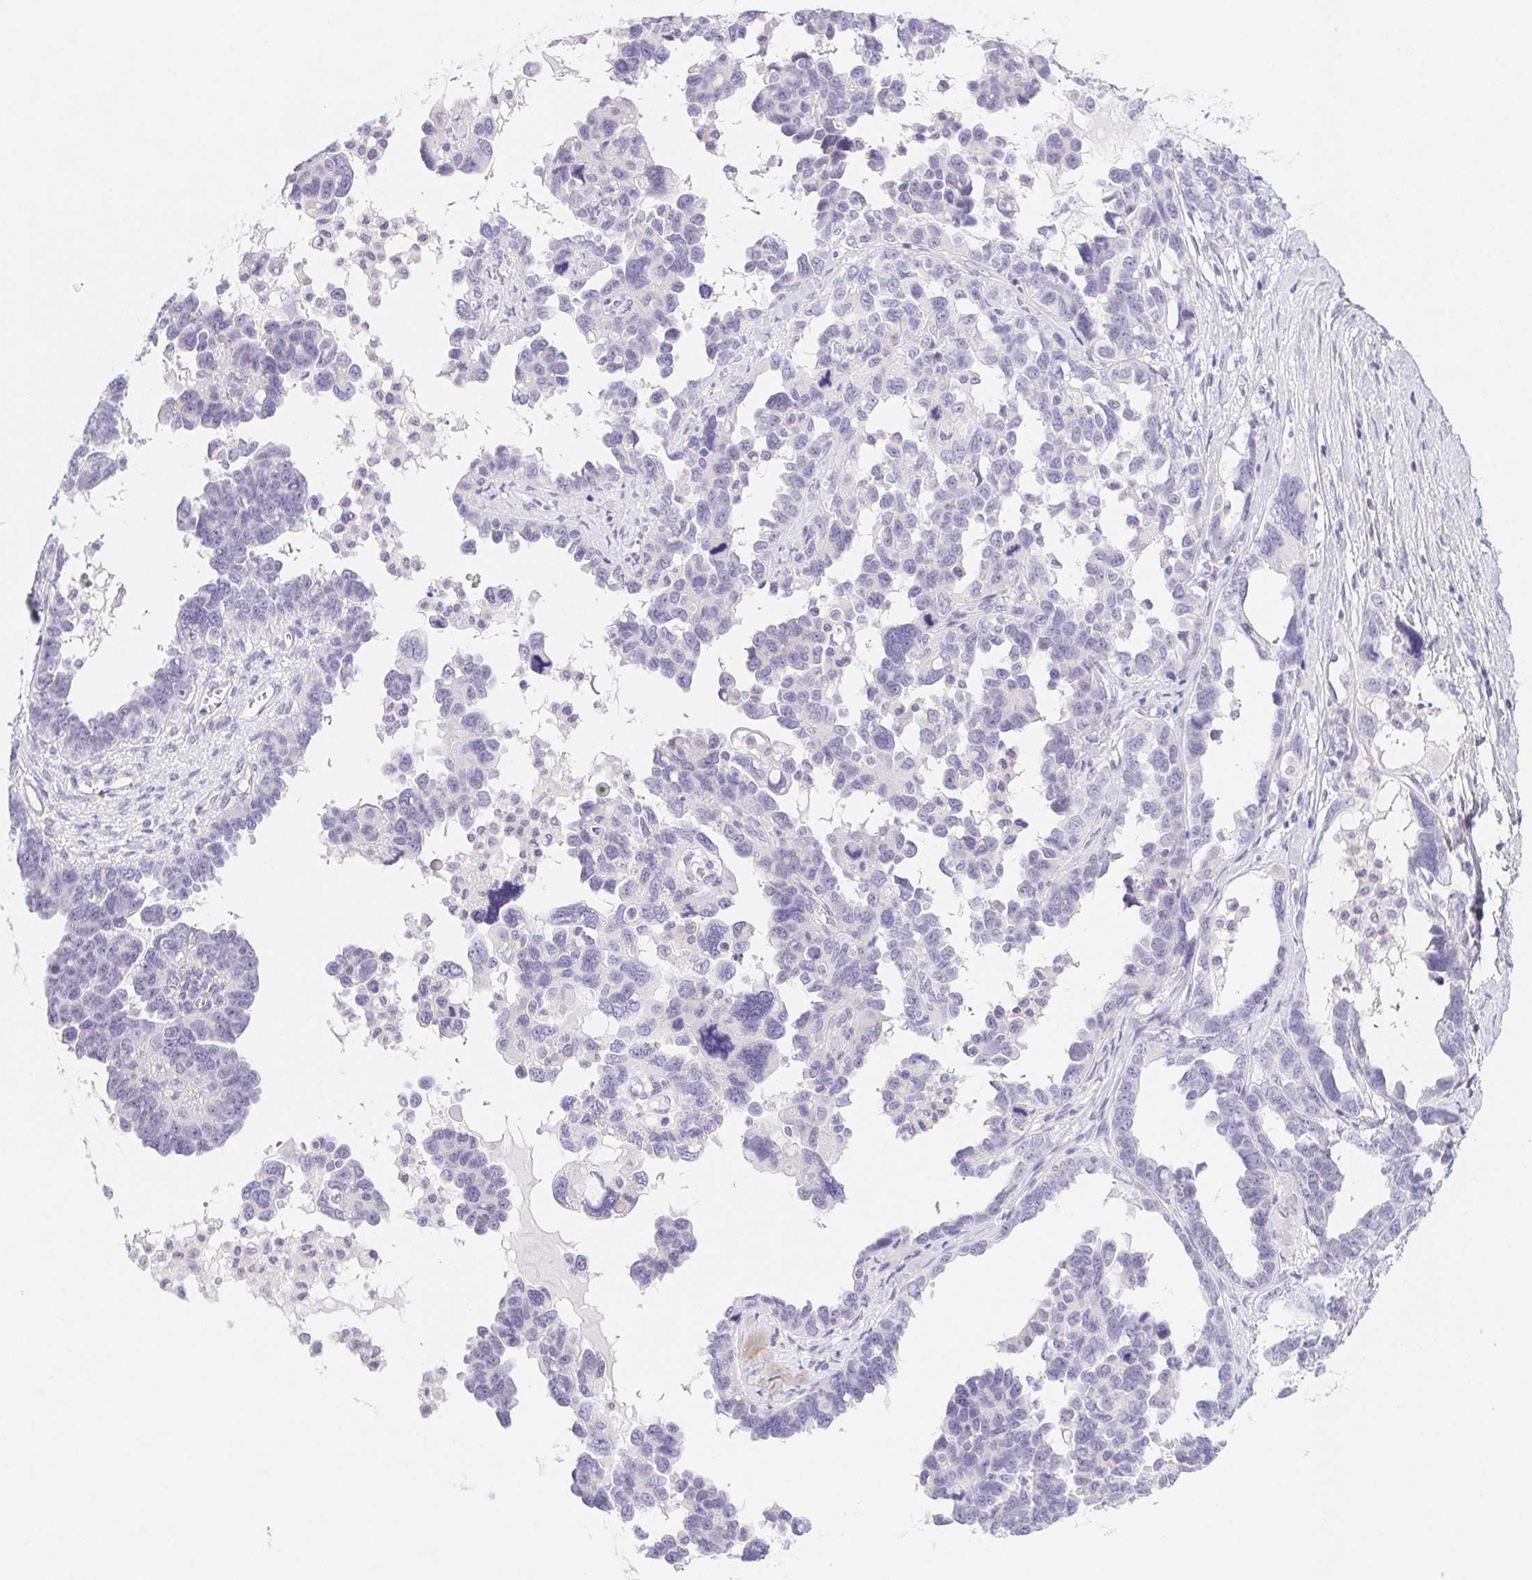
{"staining": {"intensity": "negative", "quantity": "none", "location": "none"}, "tissue": "ovarian cancer", "cell_type": "Tumor cells", "image_type": "cancer", "snomed": [{"axis": "morphology", "description": "Cystadenocarcinoma, serous, NOS"}, {"axis": "topography", "description": "Ovary"}], "caption": "Ovarian serous cystadenocarcinoma was stained to show a protein in brown. There is no significant expression in tumor cells.", "gene": "ZBBX", "patient": {"sex": "female", "age": 69}}